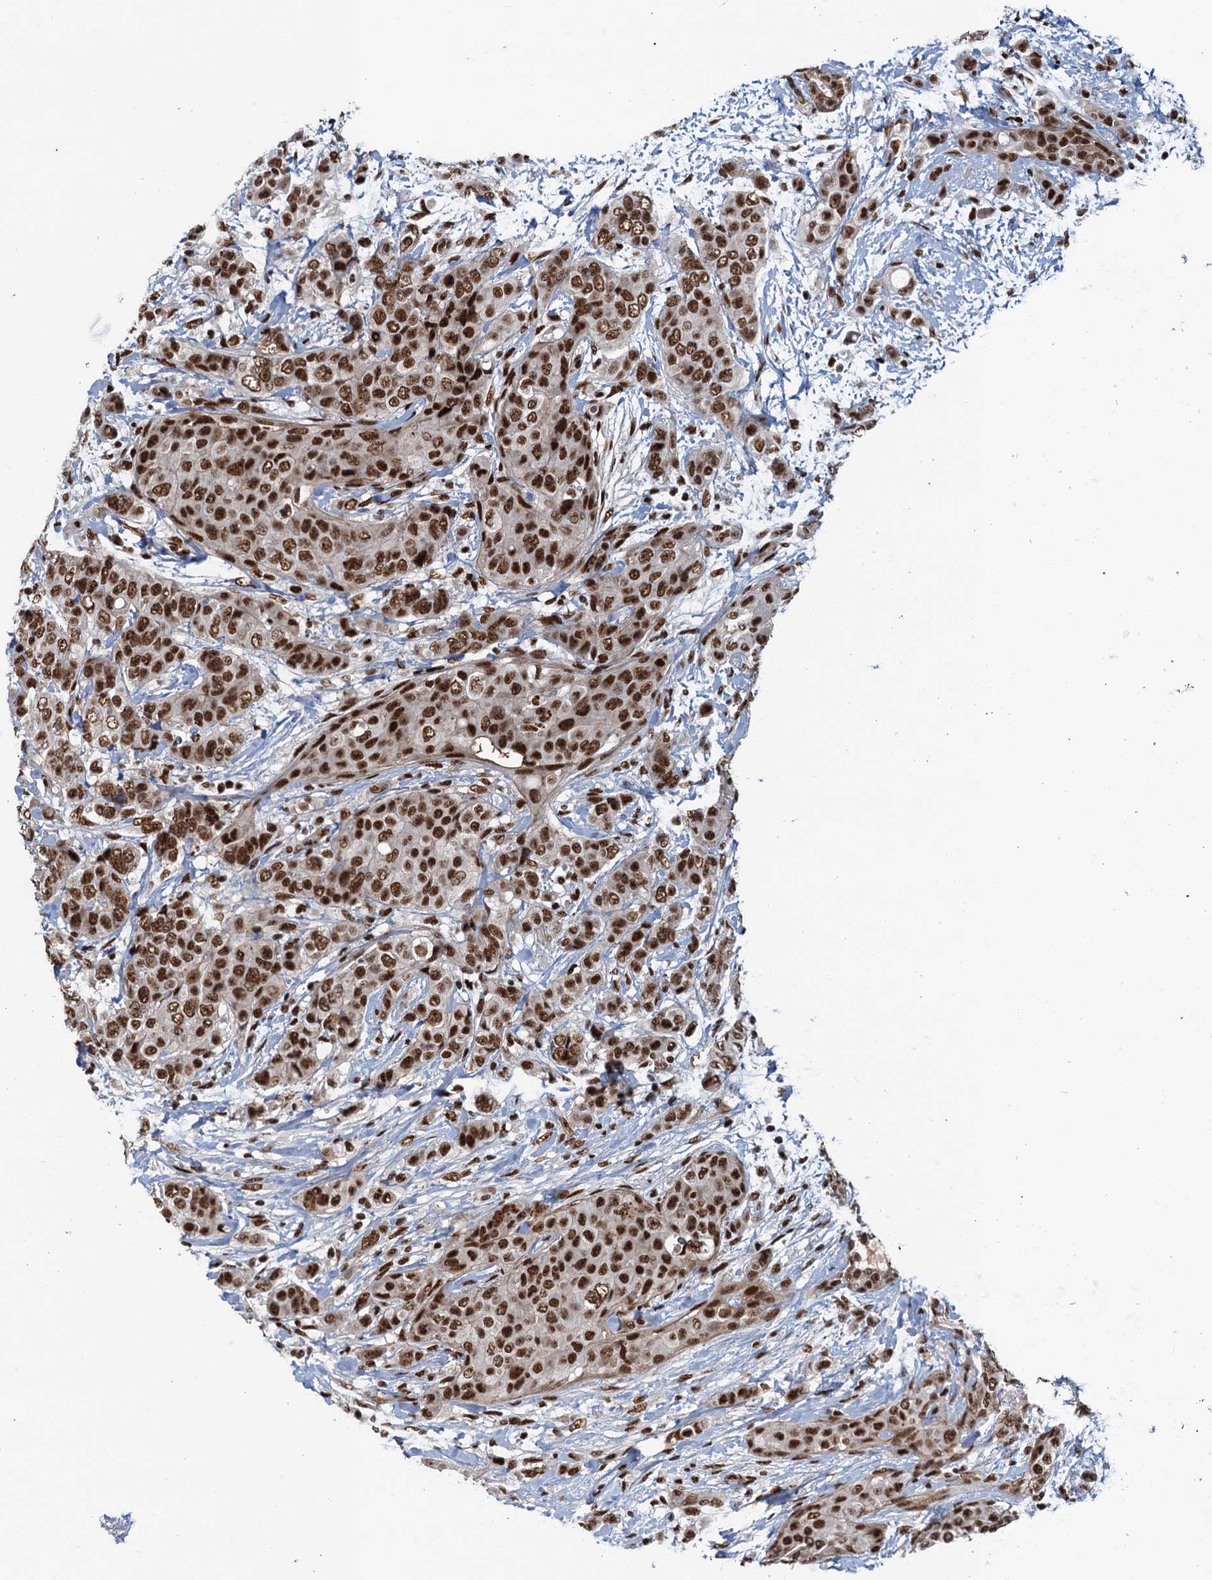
{"staining": {"intensity": "strong", "quantity": ">75%", "location": "nuclear"}, "tissue": "breast cancer", "cell_type": "Tumor cells", "image_type": "cancer", "snomed": [{"axis": "morphology", "description": "Lobular carcinoma"}, {"axis": "topography", "description": "Breast"}], "caption": "Human lobular carcinoma (breast) stained with a brown dye shows strong nuclear positive expression in approximately >75% of tumor cells.", "gene": "ZC3H18", "patient": {"sex": "female", "age": 51}}